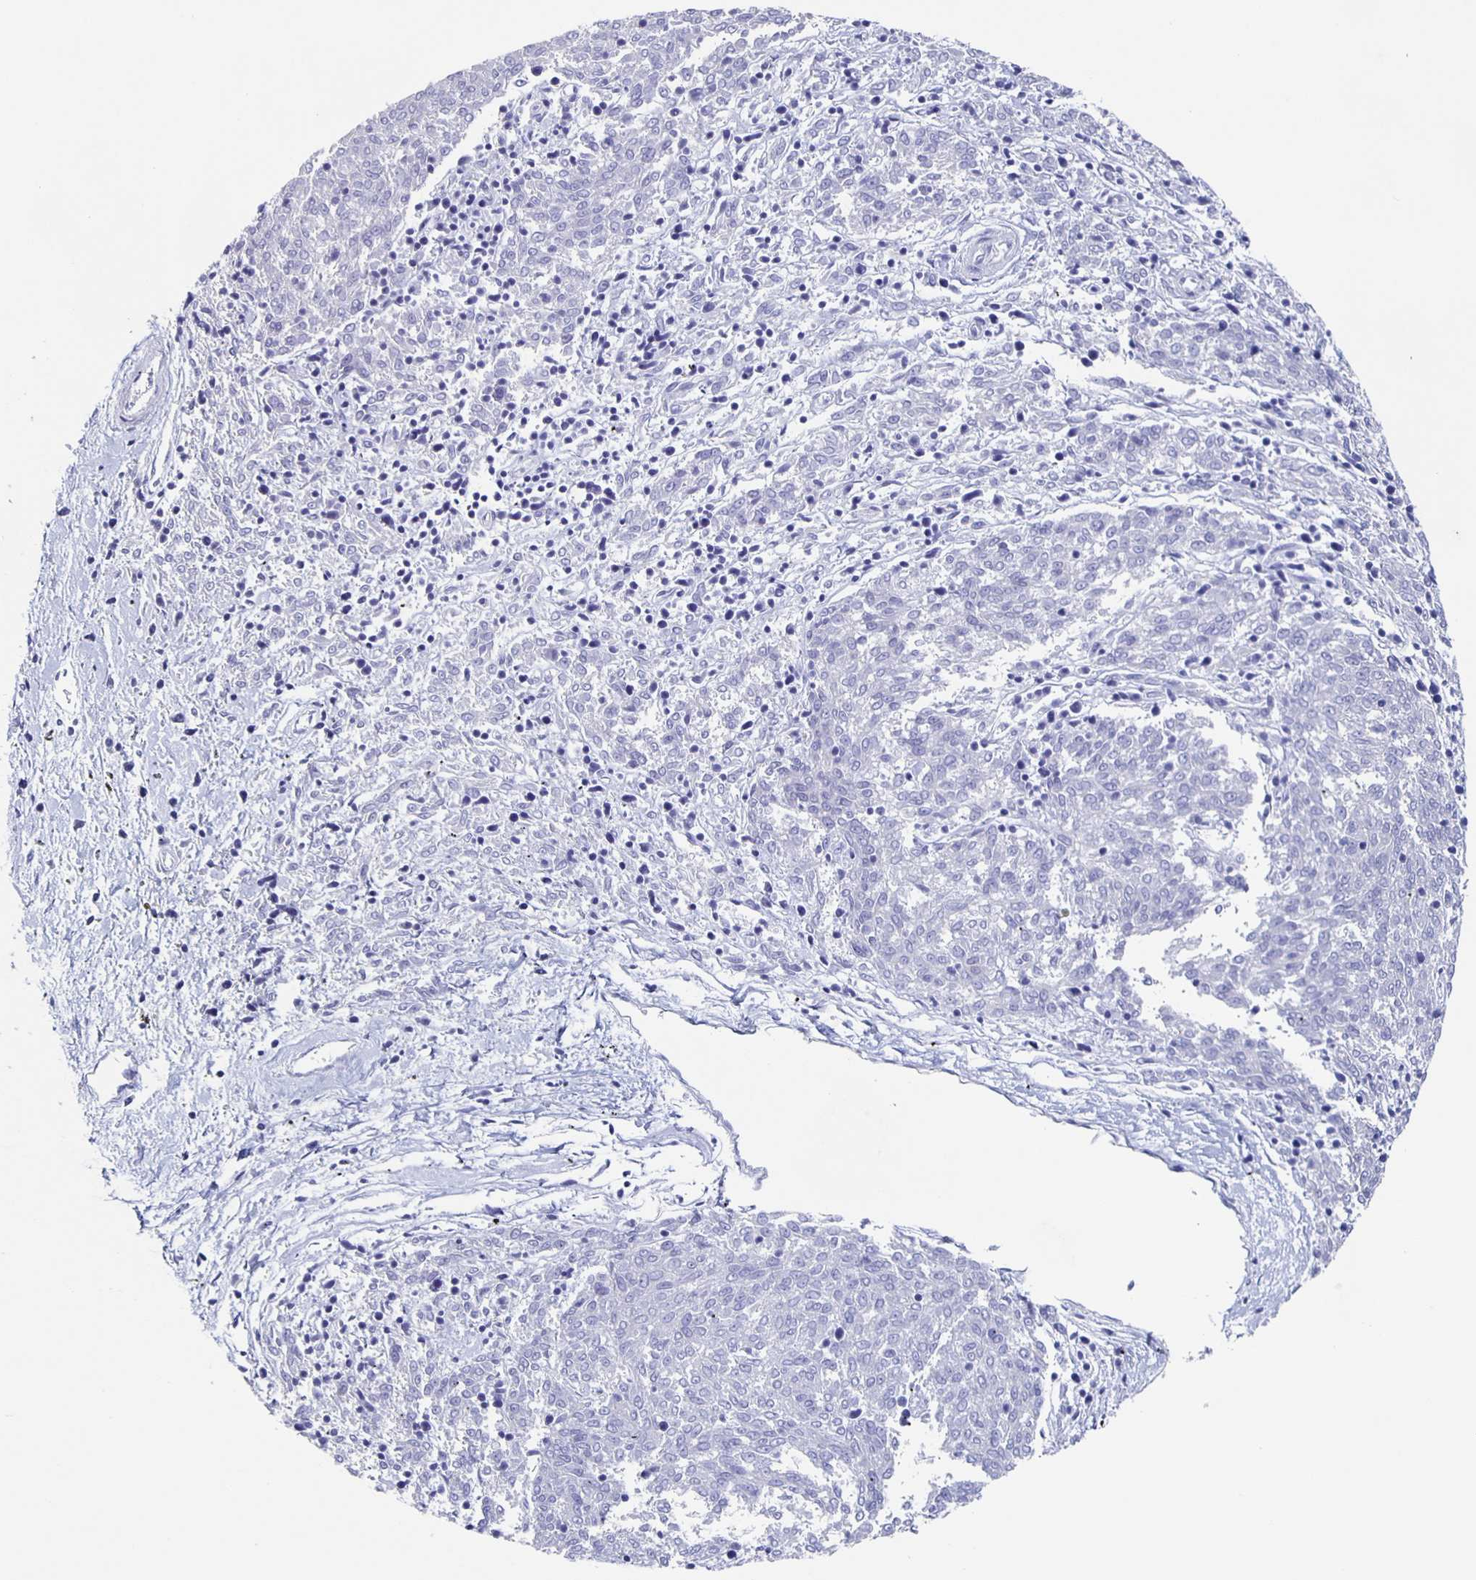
{"staining": {"intensity": "negative", "quantity": "none", "location": "none"}, "tissue": "melanoma", "cell_type": "Tumor cells", "image_type": "cancer", "snomed": [{"axis": "morphology", "description": "Malignant melanoma, NOS"}, {"axis": "topography", "description": "Skin"}], "caption": "Histopathology image shows no significant protein staining in tumor cells of malignant melanoma.", "gene": "SLC34A2", "patient": {"sex": "female", "age": 72}}